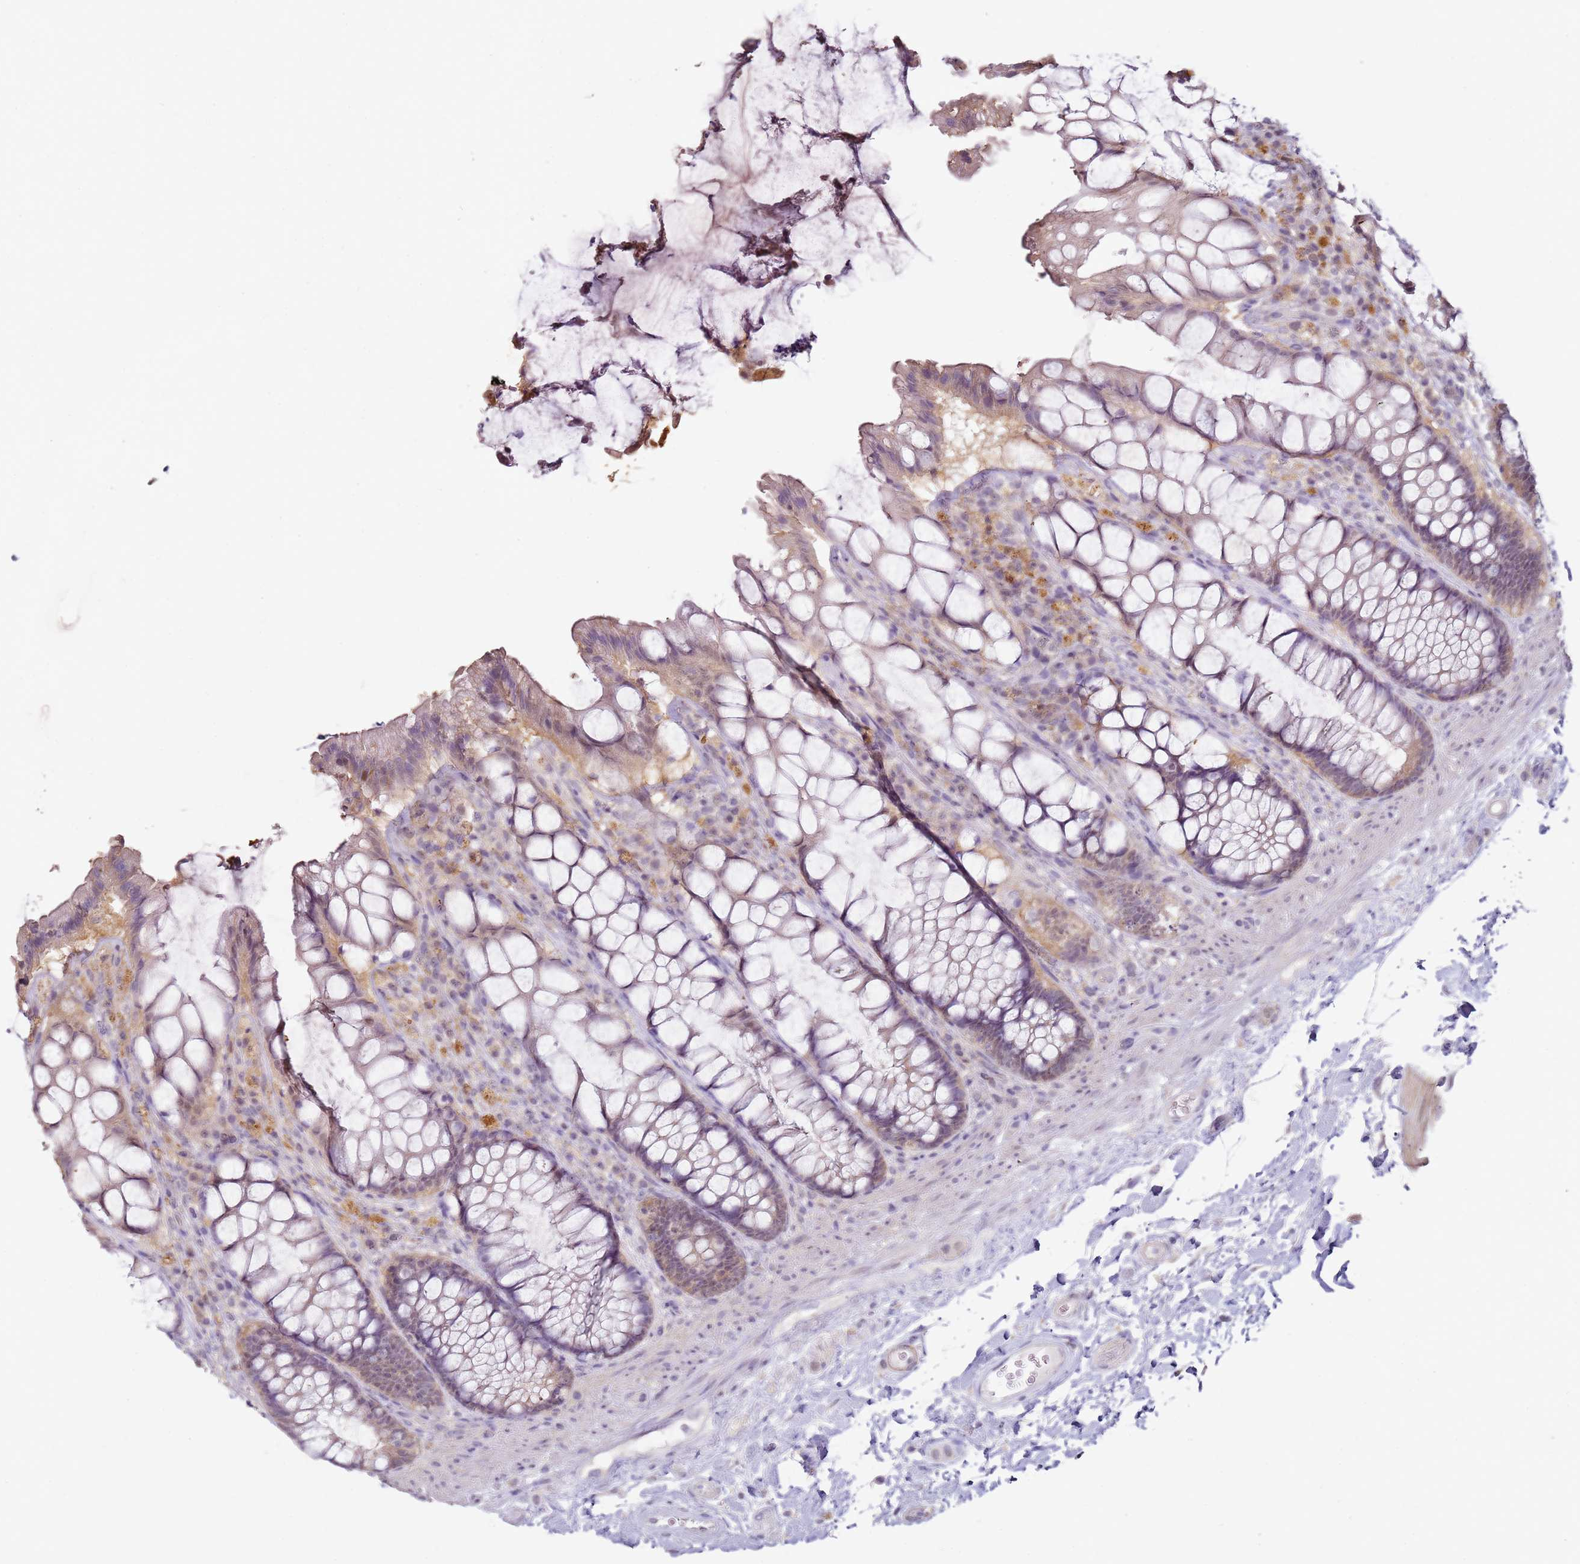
{"staining": {"intensity": "weak", "quantity": "25%-75%", "location": "cytoplasmic/membranous,nuclear"}, "tissue": "rectum", "cell_type": "Glandular cells", "image_type": "normal", "snomed": [{"axis": "morphology", "description": "Normal tissue, NOS"}, {"axis": "topography", "description": "Rectum"}], "caption": "Immunohistochemical staining of unremarkable rectum displays weak cytoplasmic/membranous,nuclear protein expression in approximately 25%-75% of glandular cells. (IHC, brightfield microscopy, high magnification).", "gene": "MDH1", "patient": {"sex": "female", "age": 58}}